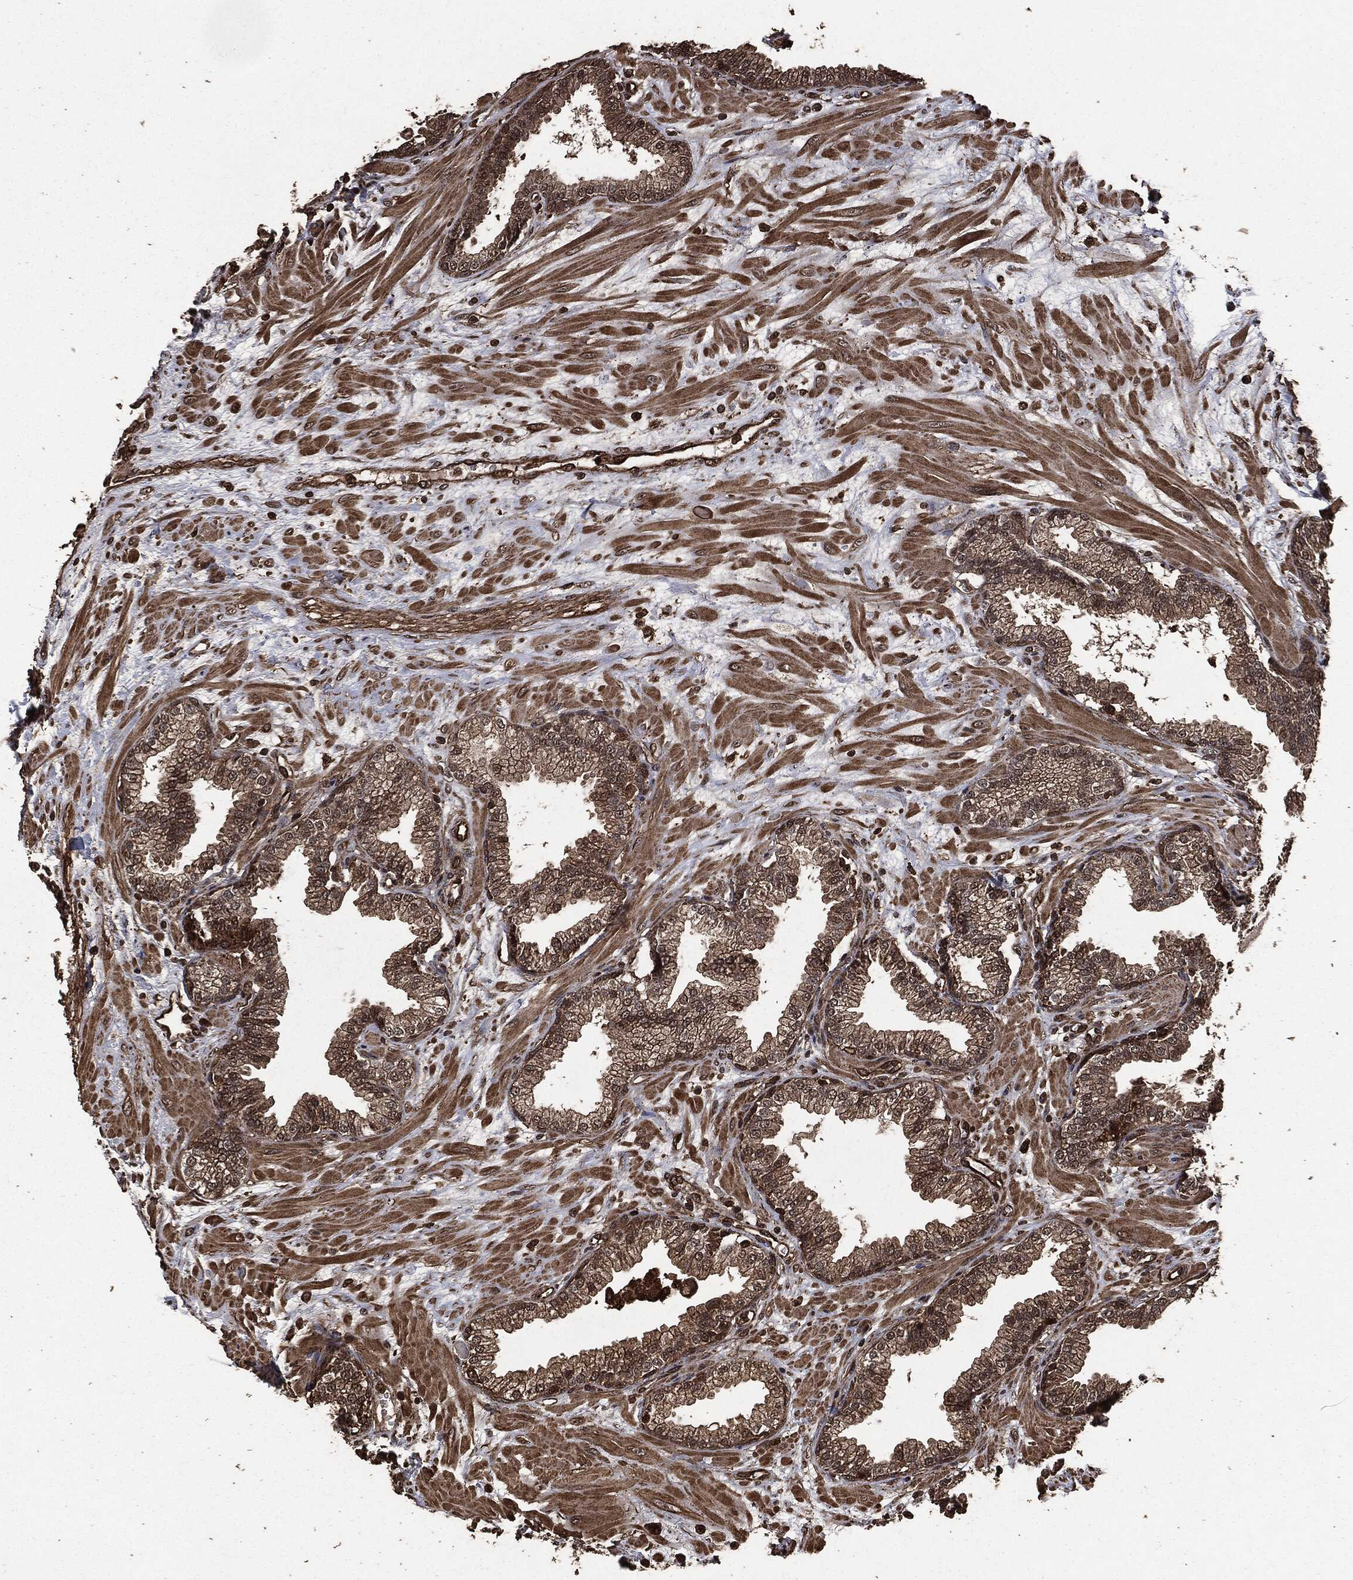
{"staining": {"intensity": "strong", "quantity": "<25%", "location": "cytoplasmic/membranous"}, "tissue": "prostate", "cell_type": "Glandular cells", "image_type": "normal", "snomed": [{"axis": "morphology", "description": "Normal tissue, NOS"}, {"axis": "topography", "description": "Prostate"}], "caption": "Prostate stained with a brown dye demonstrates strong cytoplasmic/membranous positive staining in about <25% of glandular cells.", "gene": "HRAS", "patient": {"sex": "male", "age": 64}}